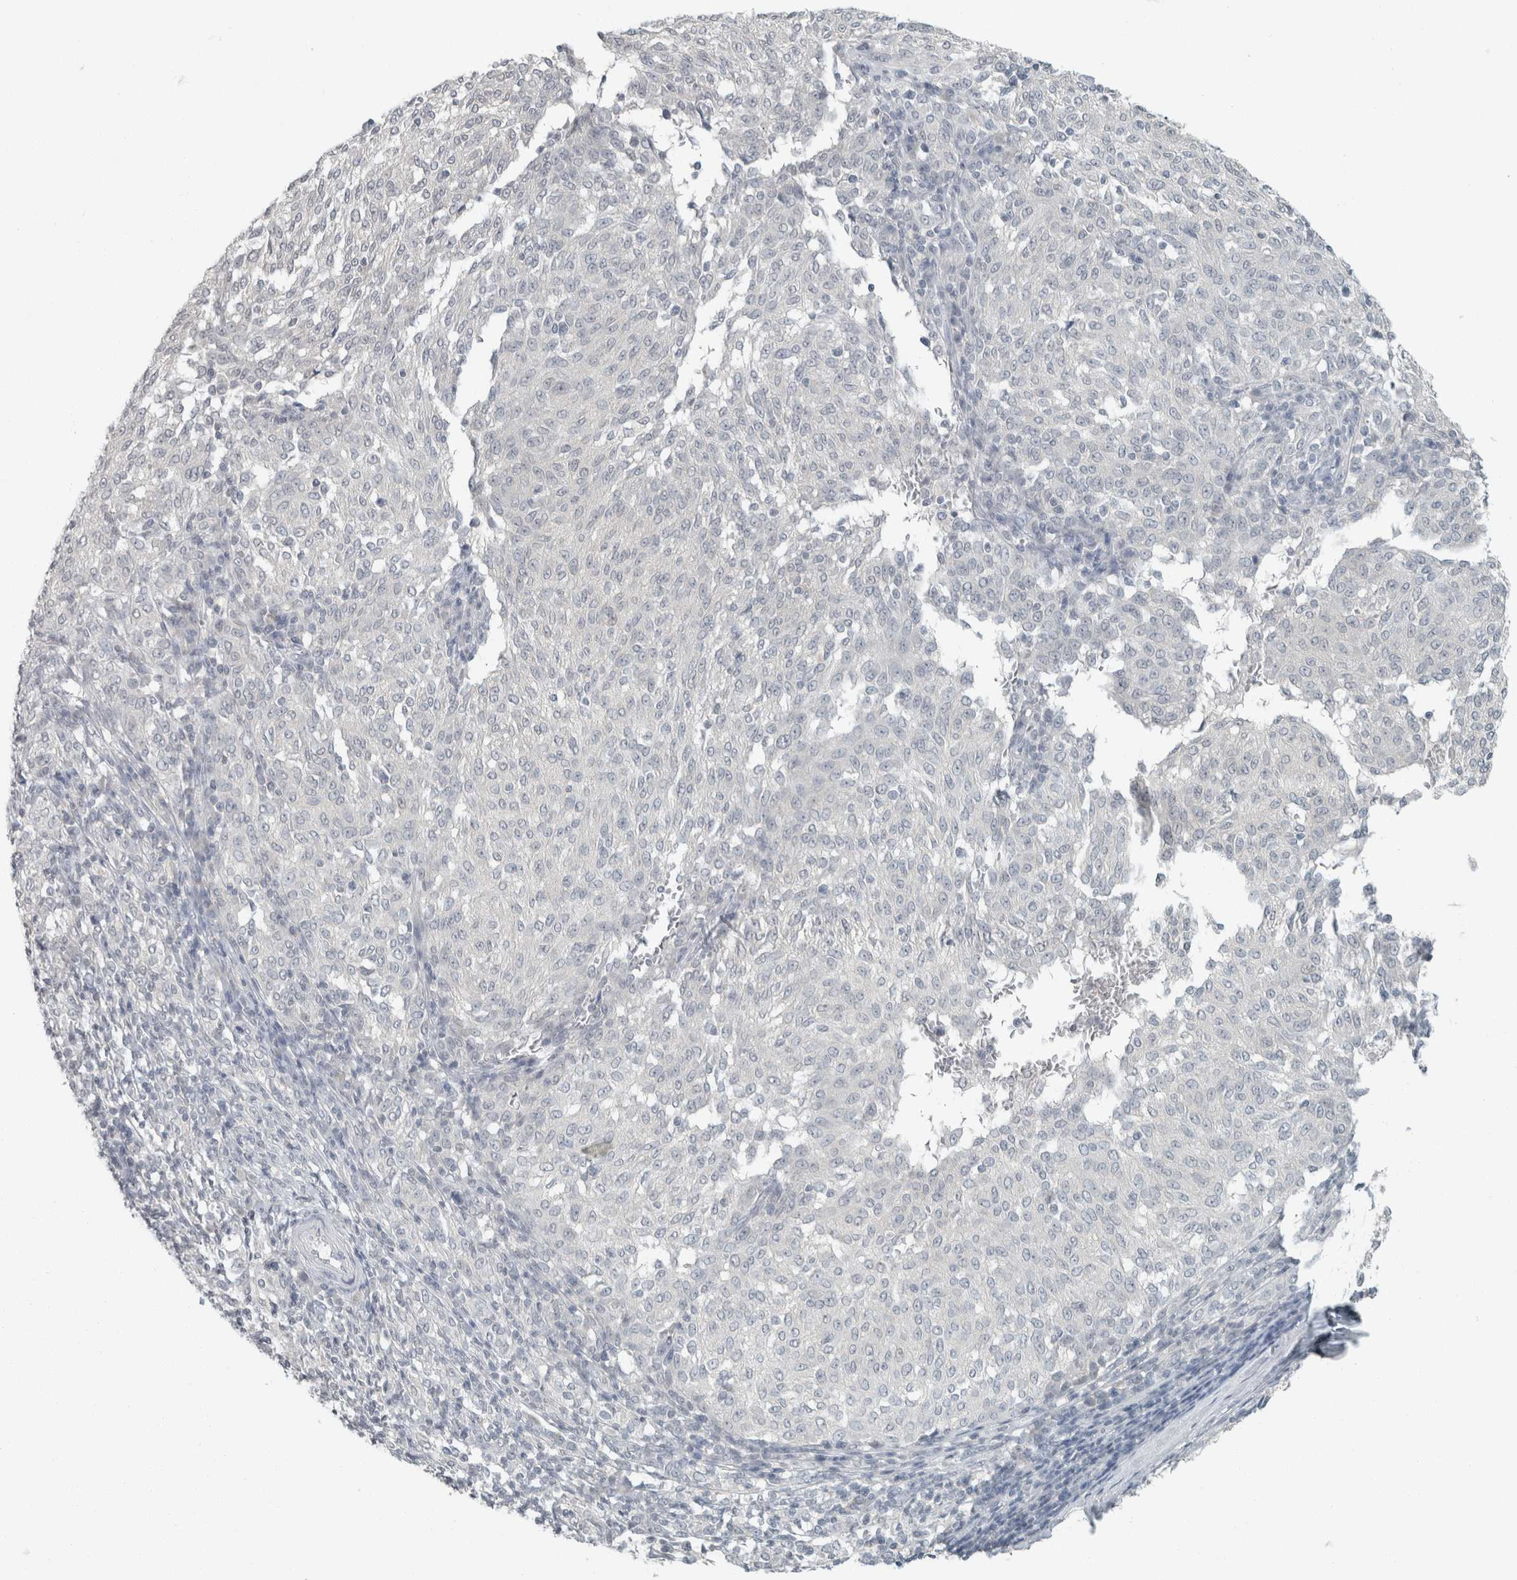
{"staining": {"intensity": "negative", "quantity": "none", "location": "none"}, "tissue": "melanoma", "cell_type": "Tumor cells", "image_type": "cancer", "snomed": [{"axis": "morphology", "description": "Malignant melanoma, NOS"}, {"axis": "topography", "description": "Skin"}], "caption": "High magnification brightfield microscopy of malignant melanoma stained with DAB (3,3'-diaminobenzidine) (brown) and counterstained with hematoxylin (blue): tumor cells show no significant positivity.", "gene": "TRIT1", "patient": {"sex": "female", "age": 72}}